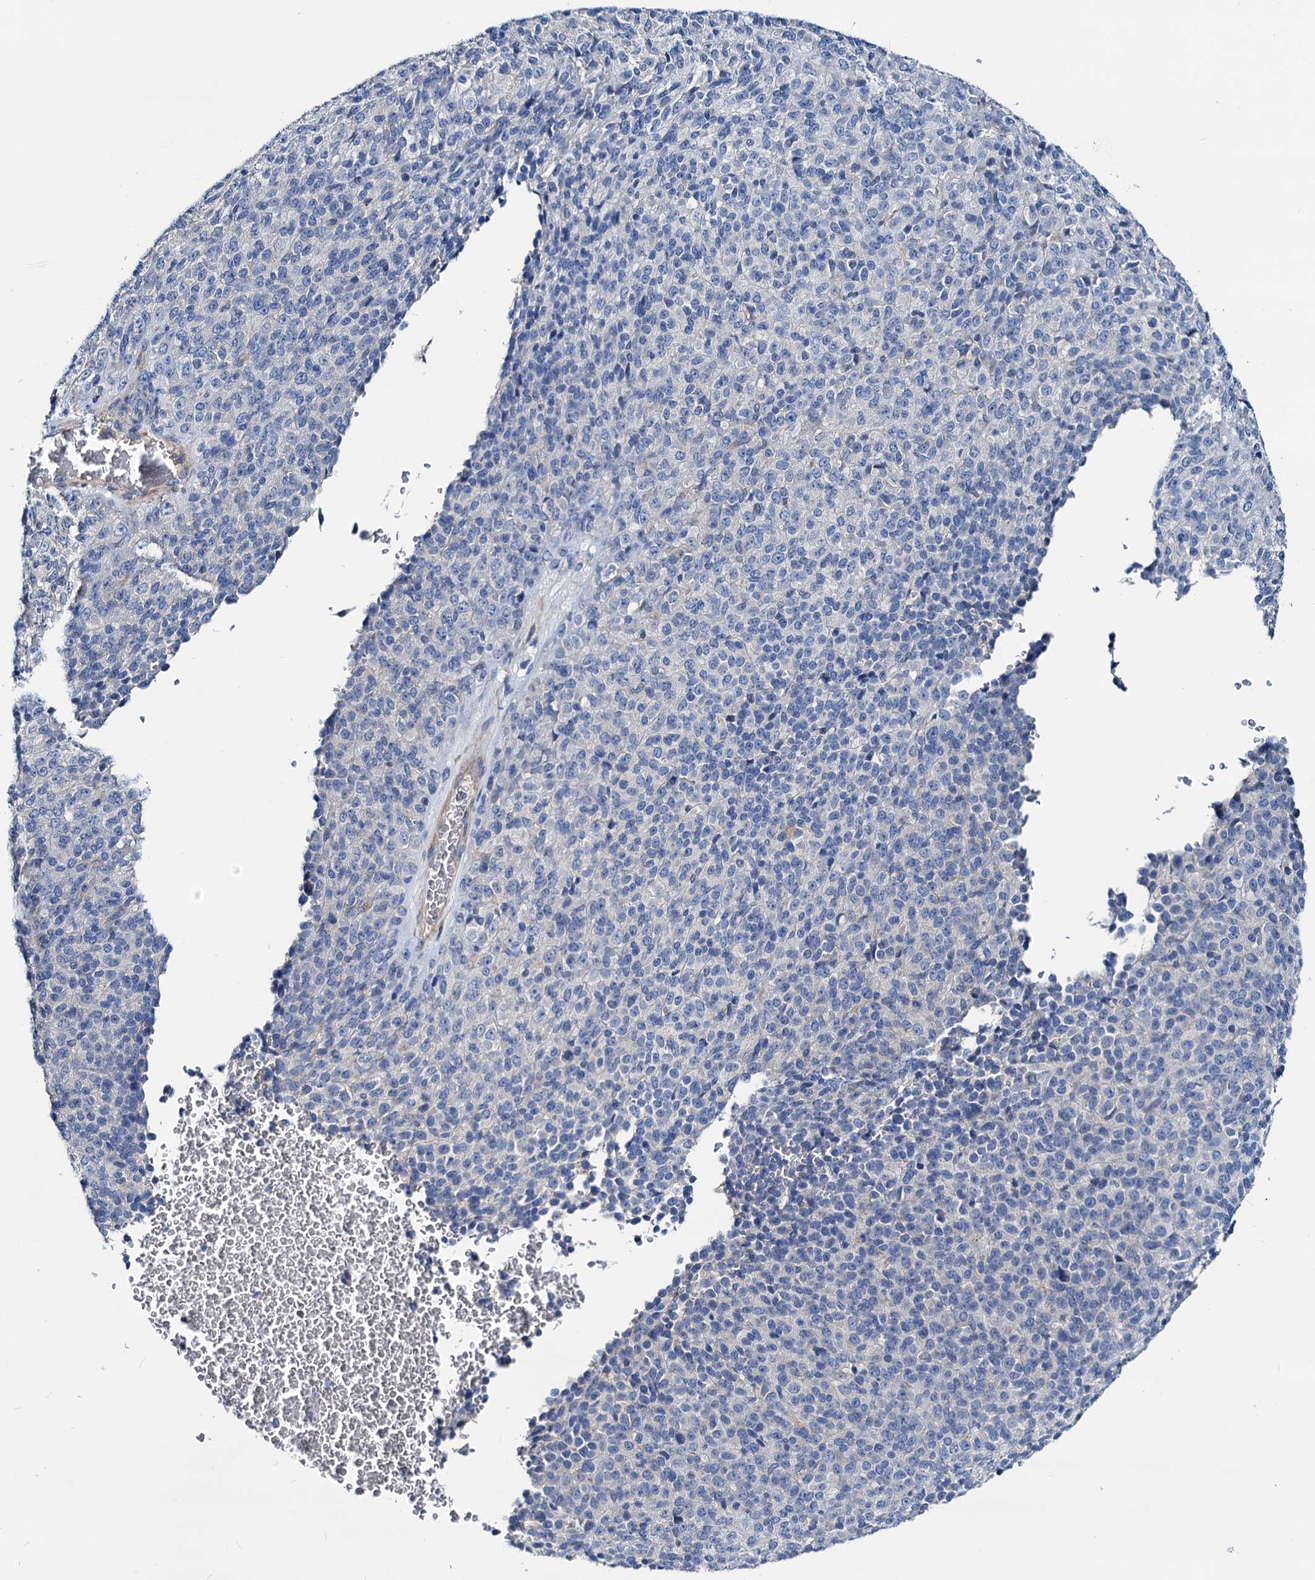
{"staining": {"intensity": "negative", "quantity": "none", "location": "none"}, "tissue": "melanoma", "cell_type": "Tumor cells", "image_type": "cancer", "snomed": [{"axis": "morphology", "description": "Malignant melanoma, Metastatic site"}, {"axis": "topography", "description": "Brain"}], "caption": "Immunohistochemistry image of human melanoma stained for a protein (brown), which exhibits no expression in tumor cells. (DAB (3,3'-diaminobenzidine) immunohistochemistry with hematoxylin counter stain).", "gene": "DYDC2", "patient": {"sex": "female", "age": 56}}